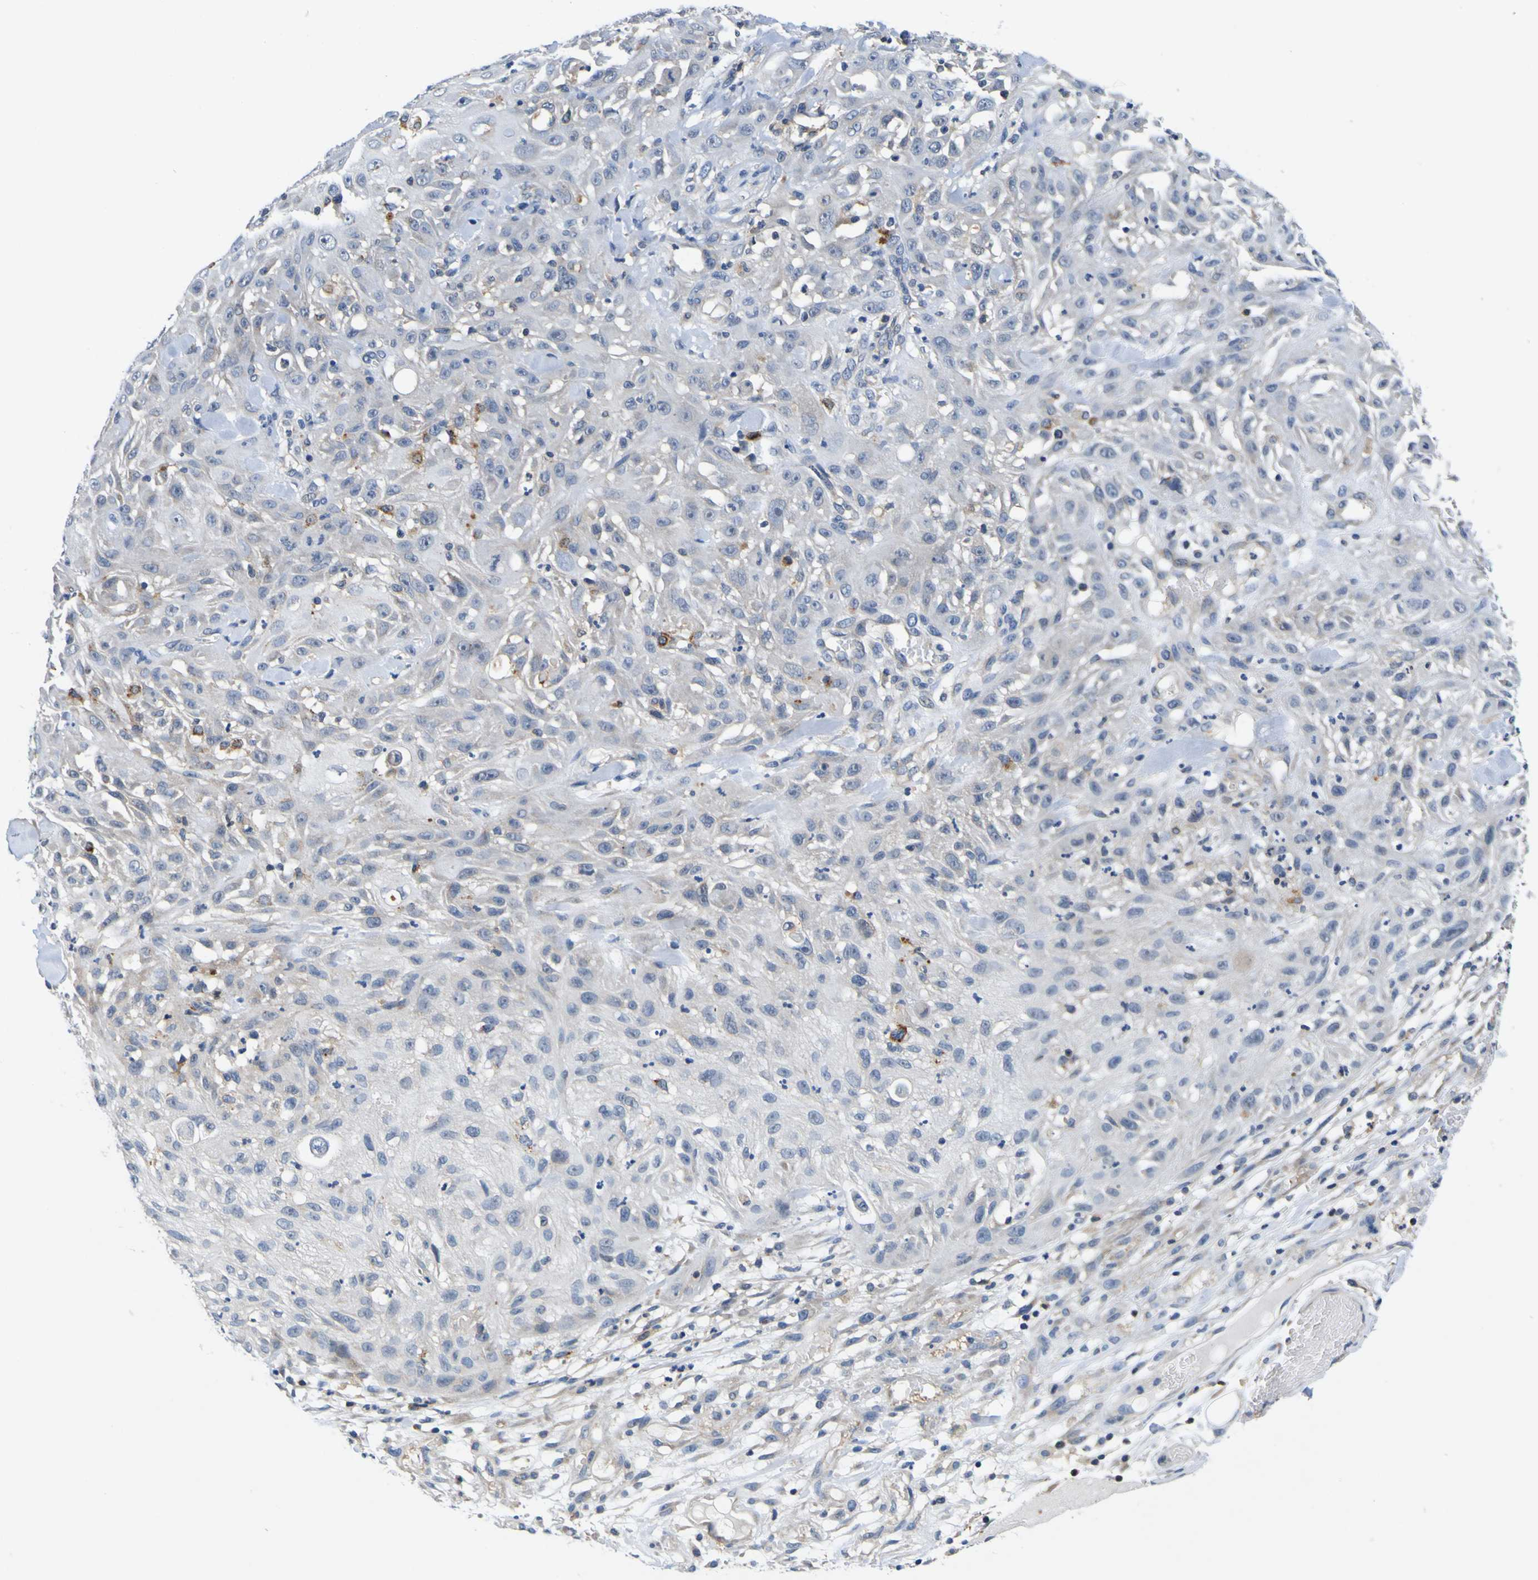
{"staining": {"intensity": "moderate", "quantity": ">75%", "location": "cytoplasmic/membranous"}, "tissue": "skin cancer", "cell_type": "Tumor cells", "image_type": "cancer", "snomed": [{"axis": "morphology", "description": "Squamous cell carcinoma, NOS"}, {"axis": "topography", "description": "Skin"}], "caption": "IHC of human skin squamous cell carcinoma demonstrates medium levels of moderate cytoplasmic/membranous positivity in about >75% of tumor cells. The protein is stained brown, and the nuclei are stained in blue (DAB (3,3'-diaminobenzidine) IHC with brightfield microscopy, high magnification).", "gene": "TNIK", "patient": {"sex": "male", "age": 75}}